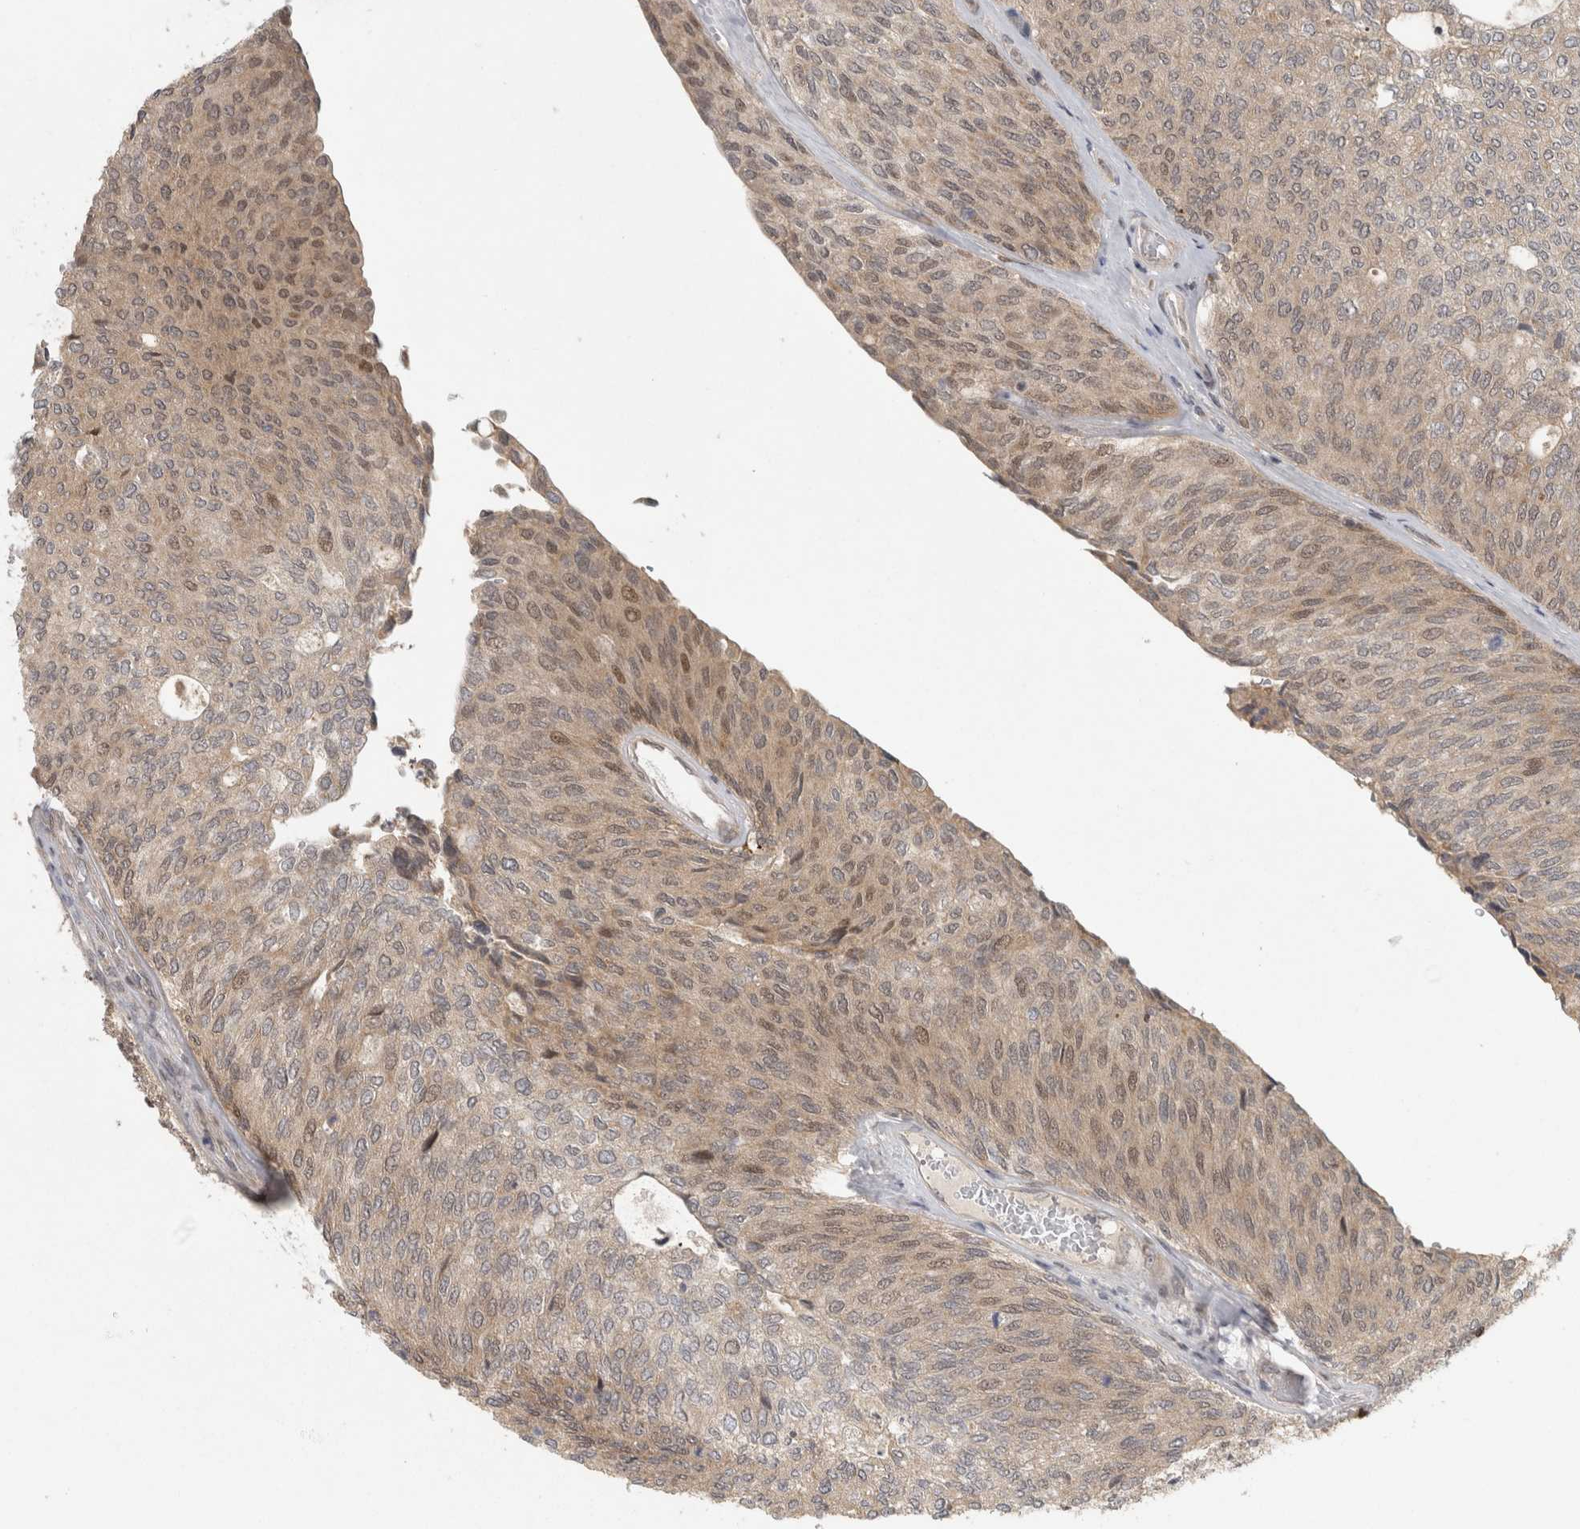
{"staining": {"intensity": "moderate", "quantity": "25%-75%", "location": "cytoplasmic/membranous,nuclear"}, "tissue": "urothelial cancer", "cell_type": "Tumor cells", "image_type": "cancer", "snomed": [{"axis": "morphology", "description": "Urothelial carcinoma, Low grade"}, {"axis": "topography", "description": "Urinary bladder"}], "caption": "Immunohistochemical staining of low-grade urothelial carcinoma exhibits medium levels of moderate cytoplasmic/membranous and nuclear positivity in approximately 25%-75% of tumor cells.", "gene": "KDM8", "patient": {"sex": "female", "age": 79}}